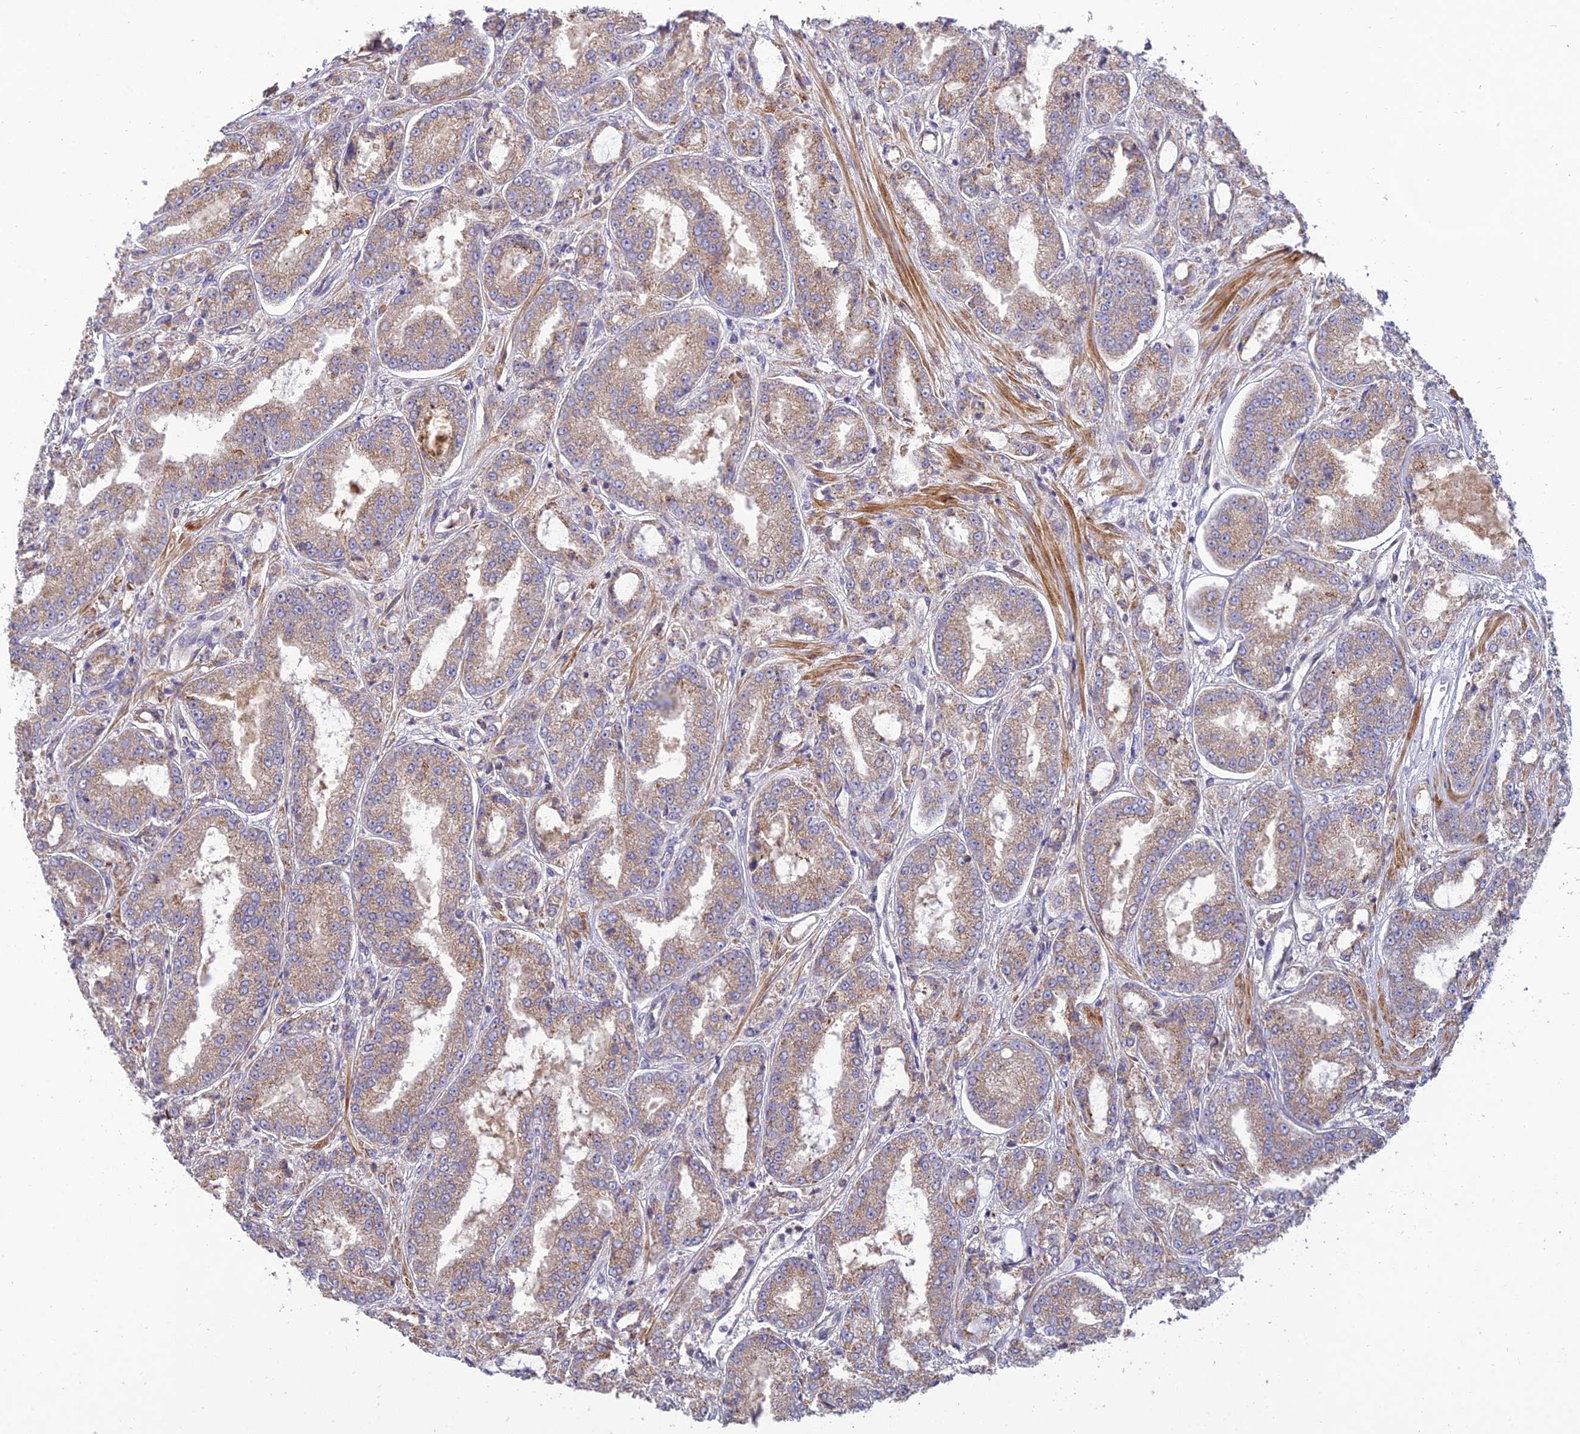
{"staining": {"intensity": "weak", "quantity": ">75%", "location": "cytoplasmic/membranous"}, "tissue": "prostate cancer", "cell_type": "Tumor cells", "image_type": "cancer", "snomed": [{"axis": "morphology", "description": "Adenocarcinoma, High grade"}, {"axis": "topography", "description": "Prostate"}], "caption": "Tumor cells demonstrate low levels of weak cytoplasmic/membranous expression in approximately >75% of cells in prostate high-grade adenocarcinoma. Ihc stains the protein in brown and the nuclei are stained blue.", "gene": "C3orf20", "patient": {"sex": "male", "age": 71}}